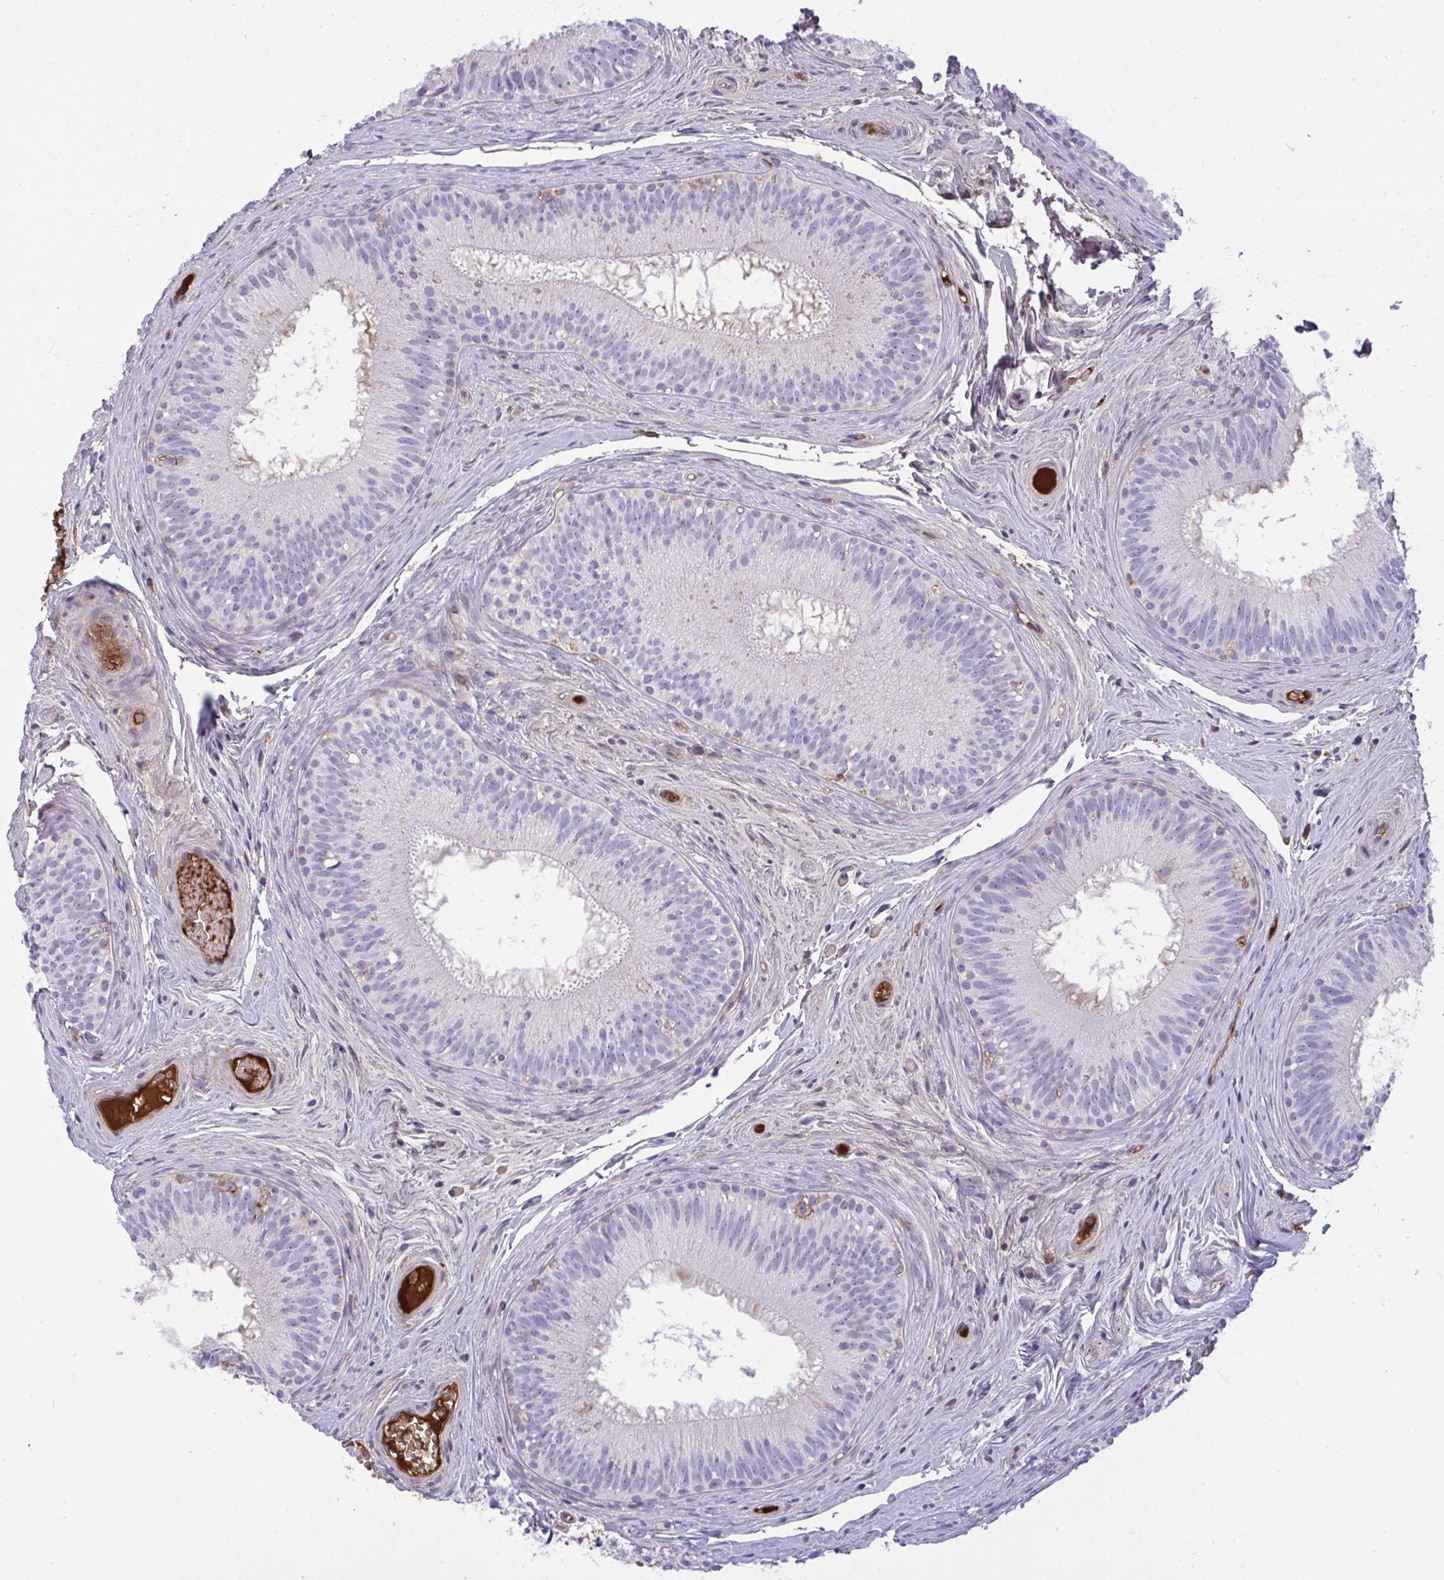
{"staining": {"intensity": "moderate", "quantity": "<25%", "location": "cytoplasmic/membranous"}, "tissue": "epididymis", "cell_type": "Glandular cells", "image_type": "normal", "snomed": [{"axis": "morphology", "description": "Normal tissue, NOS"}, {"axis": "topography", "description": "Epididymis"}], "caption": "IHC of benign human epididymis shows low levels of moderate cytoplasmic/membranous positivity in about <25% of glandular cells.", "gene": "F2", "patient": {"sex": "male", "age": 44}}